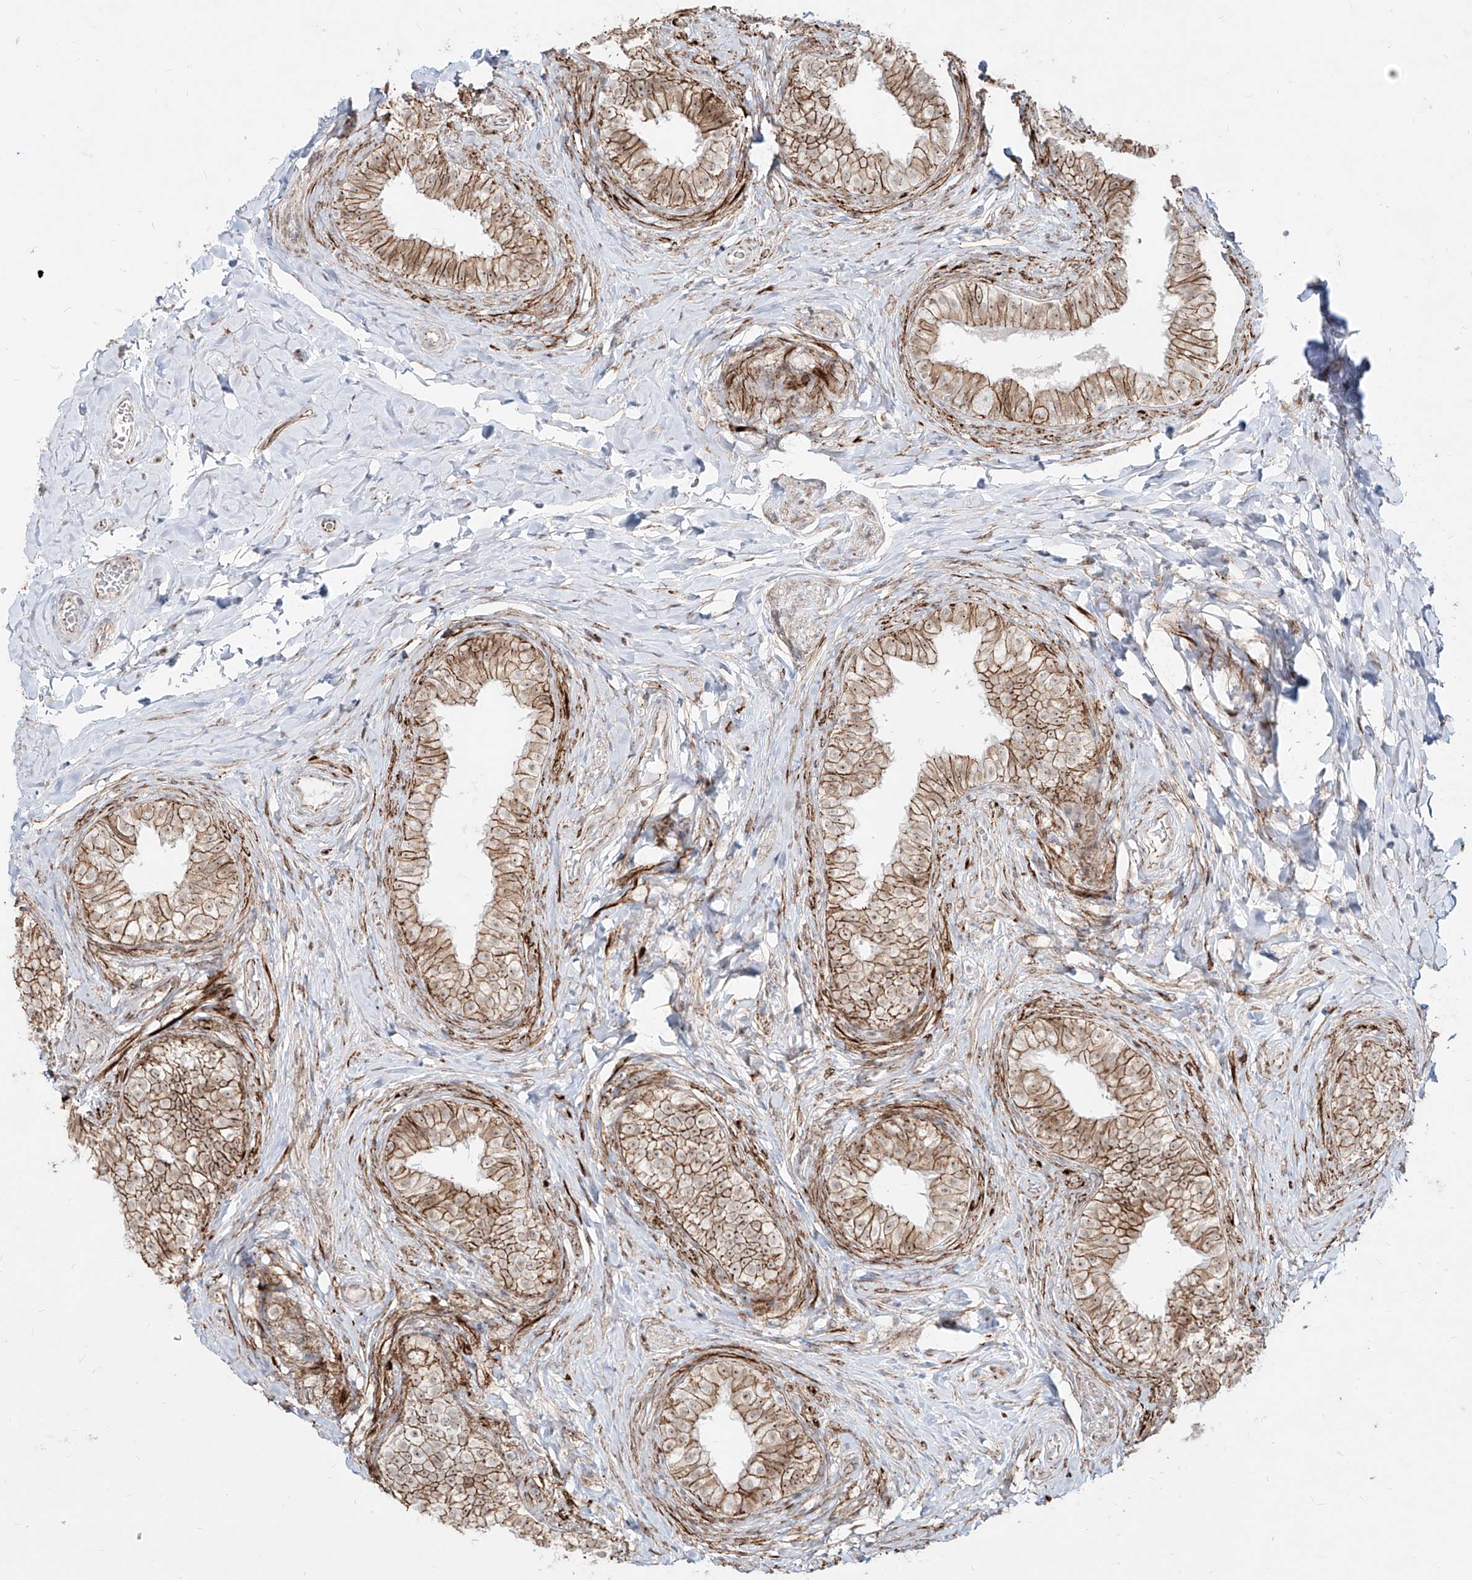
{"staining": {"intensity": "strong", "quantity": ">75%", "location": "cytoplasmic/membranous,nuclear"}, "tissue": "epididymis", "cell_type": "Glandular cells", "image_type": "normal", "snomed": [{"axis": "morphology", "description": "Normal tissue, NOS"}, {"axis": "topography", "description": "Epididymis"}], "caption": "Epididymis stained for a protein (brown) exhibits strong cytoplasmic/membranous,nuclear positive staining in approximately >75% of glandular cells.", "gene": "ZNF710", "patient": {"sex": "male", "age": 49}}